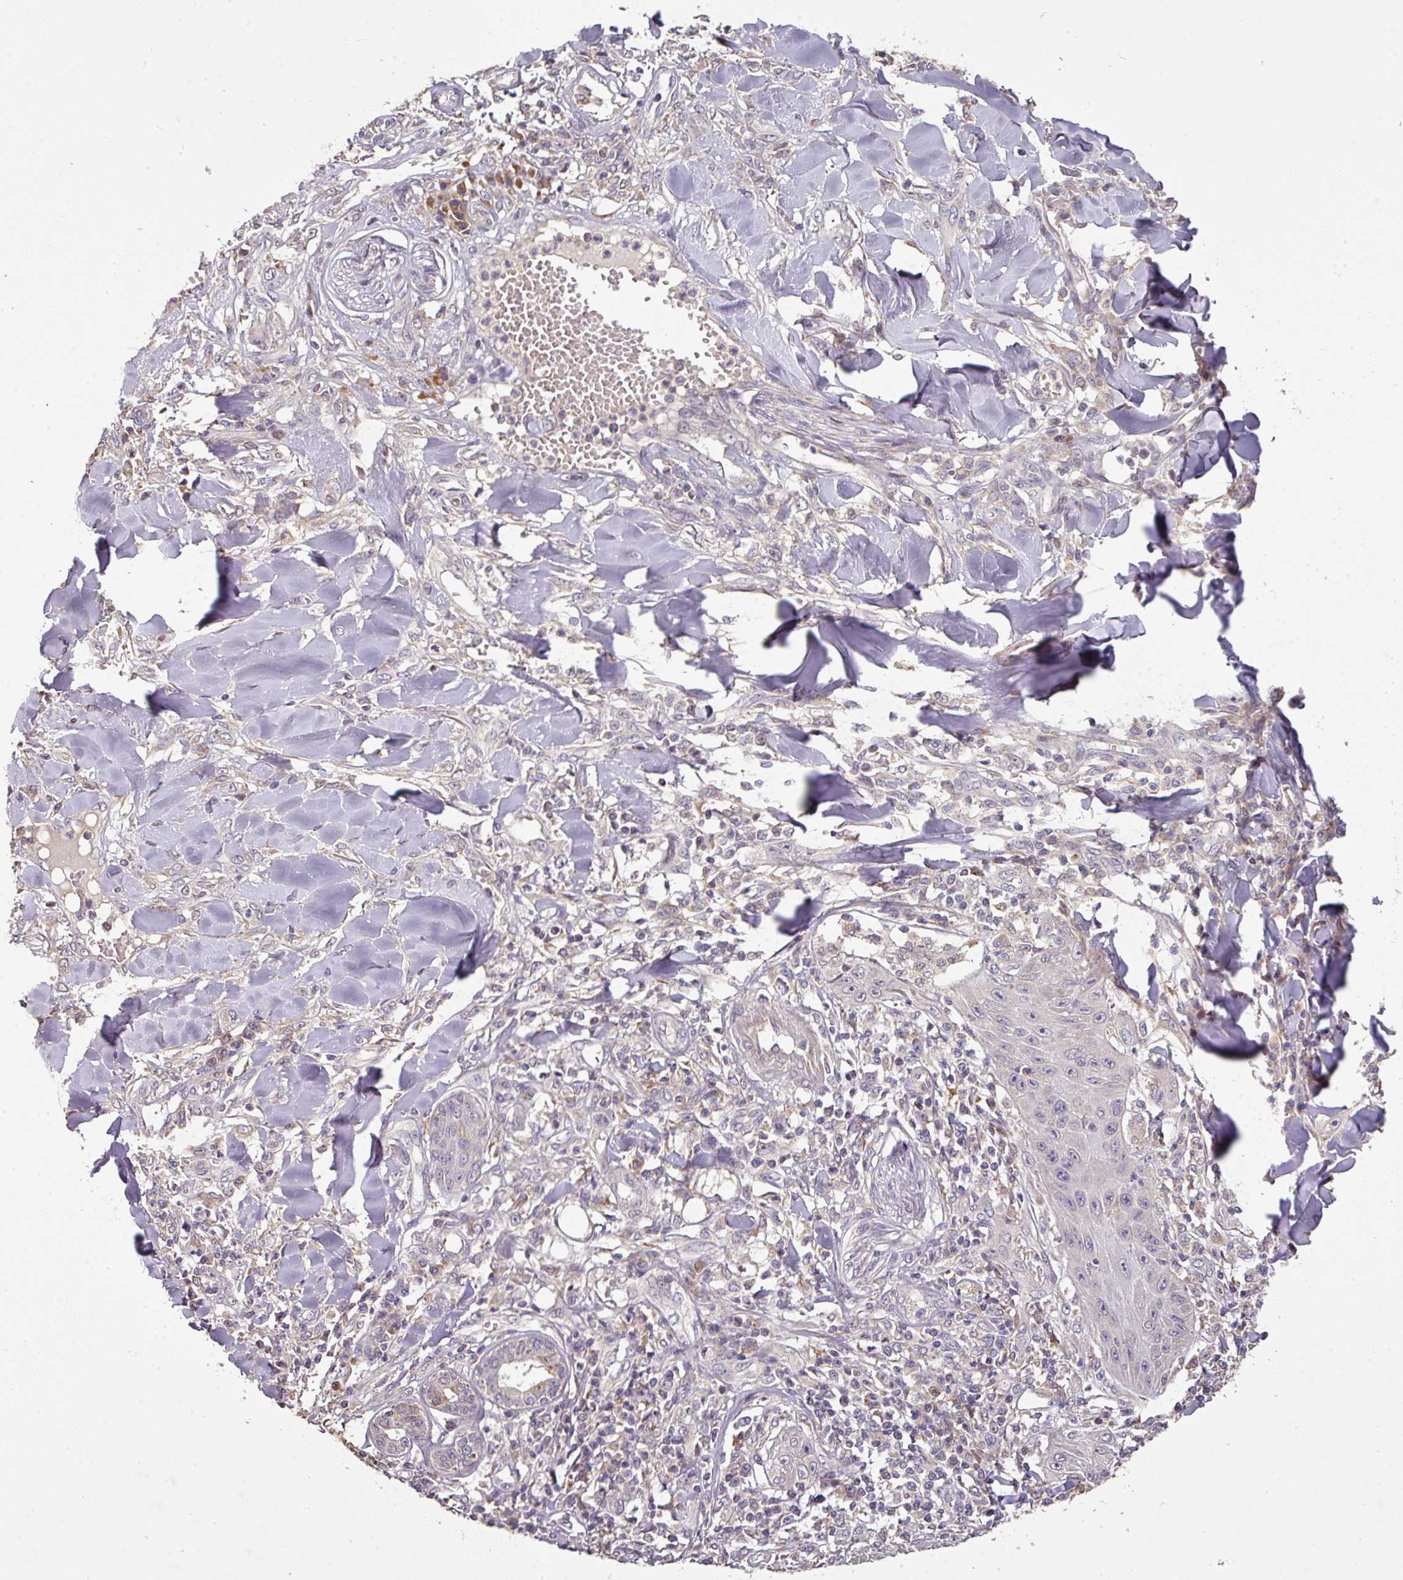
{"staining": {"intensity": "negative", "quantity": "none", "location": "none"}, "tissue": "skin cancer", "cell_type": "Tumor cells", "image_type": "cancer", "snomed": [{"axis": "morphology", "description": "Squamous cell carcinoma, NOS"}, {"axis": "topography", "description": "Skin"}], "caption": "There is no significant positivity in tumor cells of skin squamous cell carcinoma. (DAB (3,3'-diaminobenzidine) immunohistochemistry (IHC), high magnification).", "gene": "SPCS3", "patient": {"sex": "female", "age": 78}}